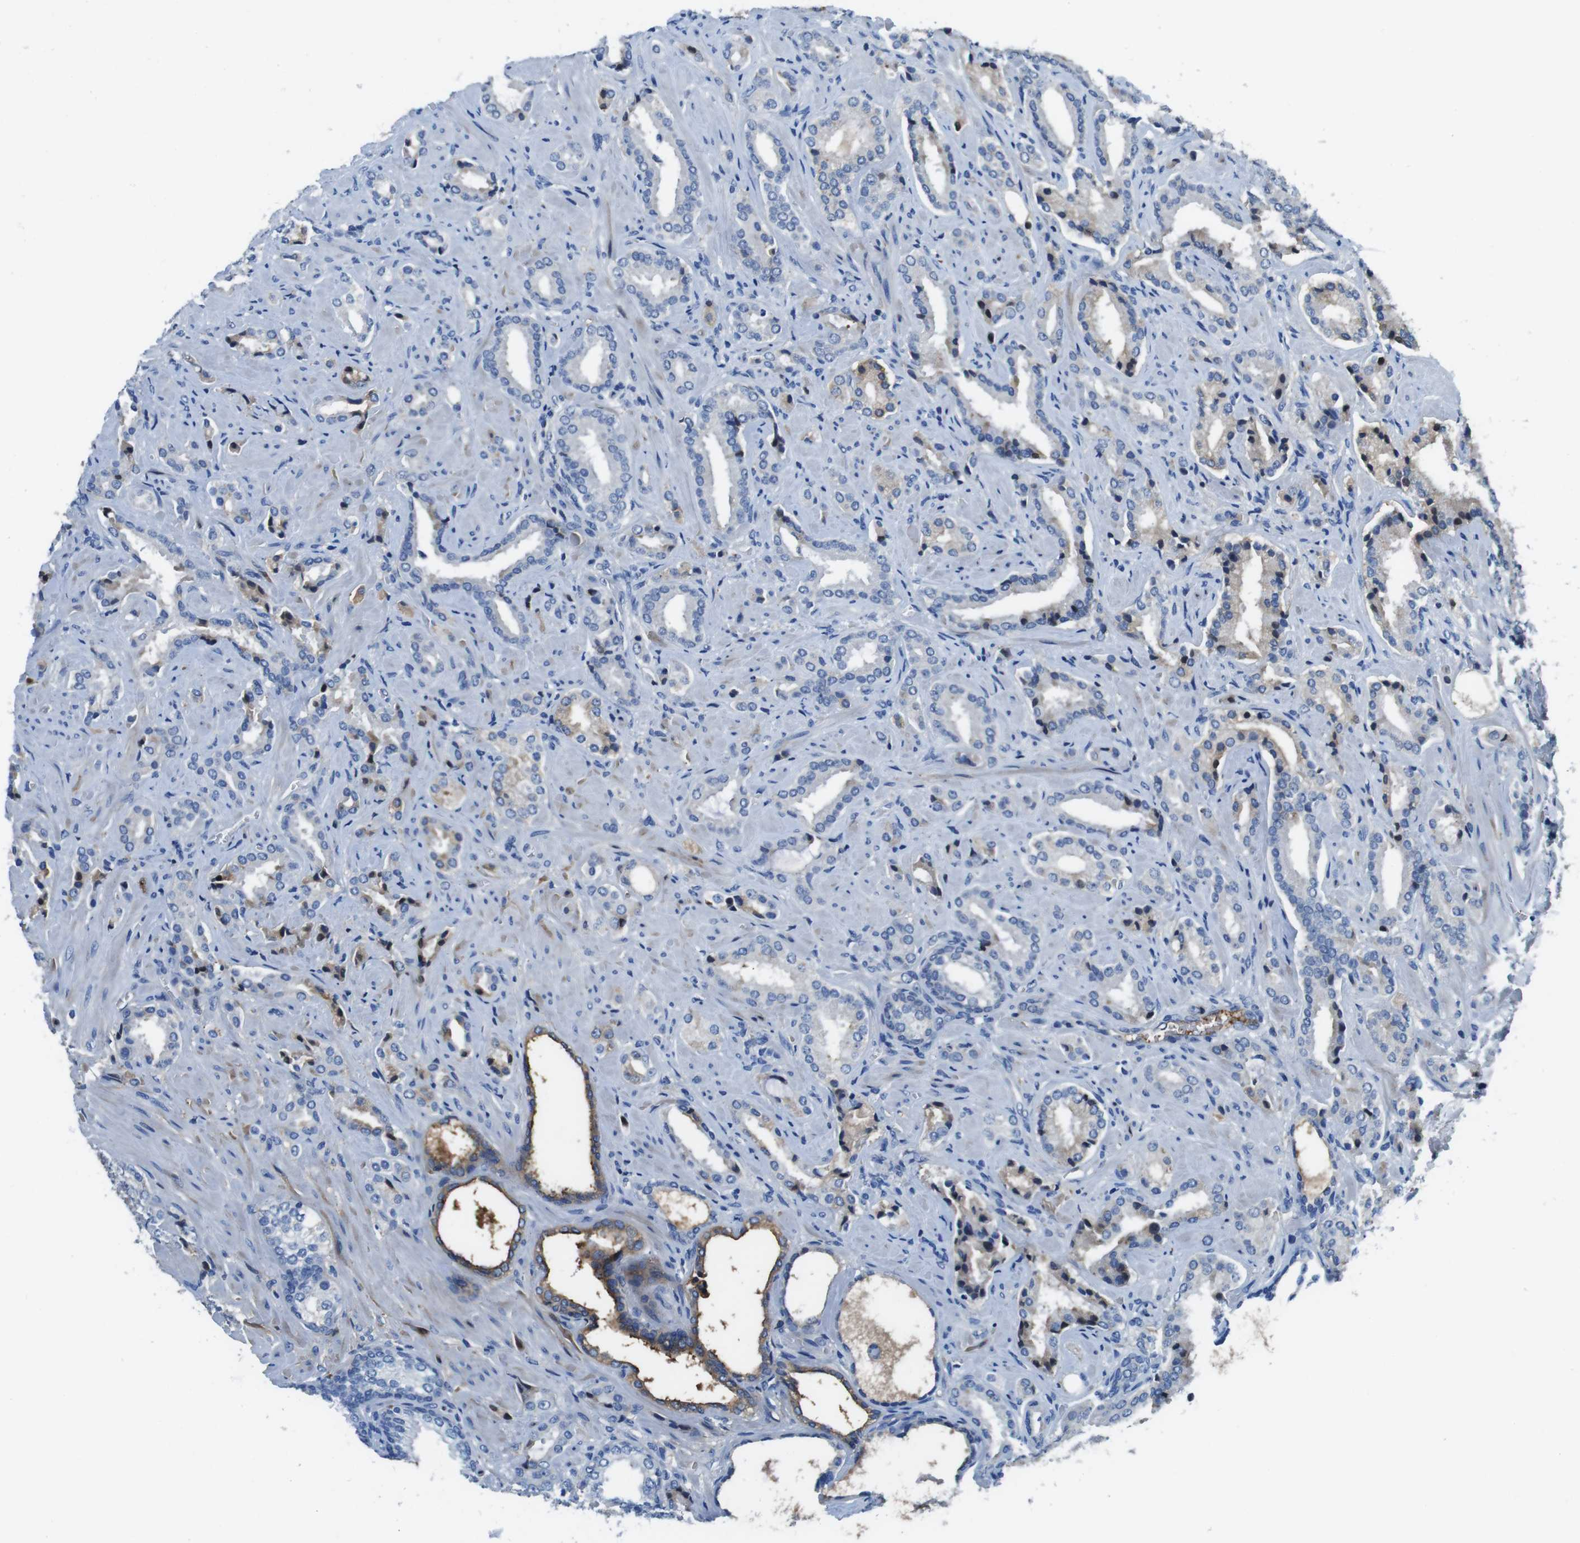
{"staining": {"intensity": "negative", "quantity": "none", "location": "none"}, "tissue": "prostate cancer", "cell_type": "Tumor cells", "image_type": "cancer", "snomed": [{"axis": "morphology", "description": "Adenocarcinoma, High grade"}, {"axis": "topography", "description": "Prostate"}], "caption": "Protein analysis of adenocarcinoma (high-grade) (prostate) exhibits no significant positivity in tumor cells.", "gene": "TMPRSS15", "patient": {"sex": "male", "age": 64}}